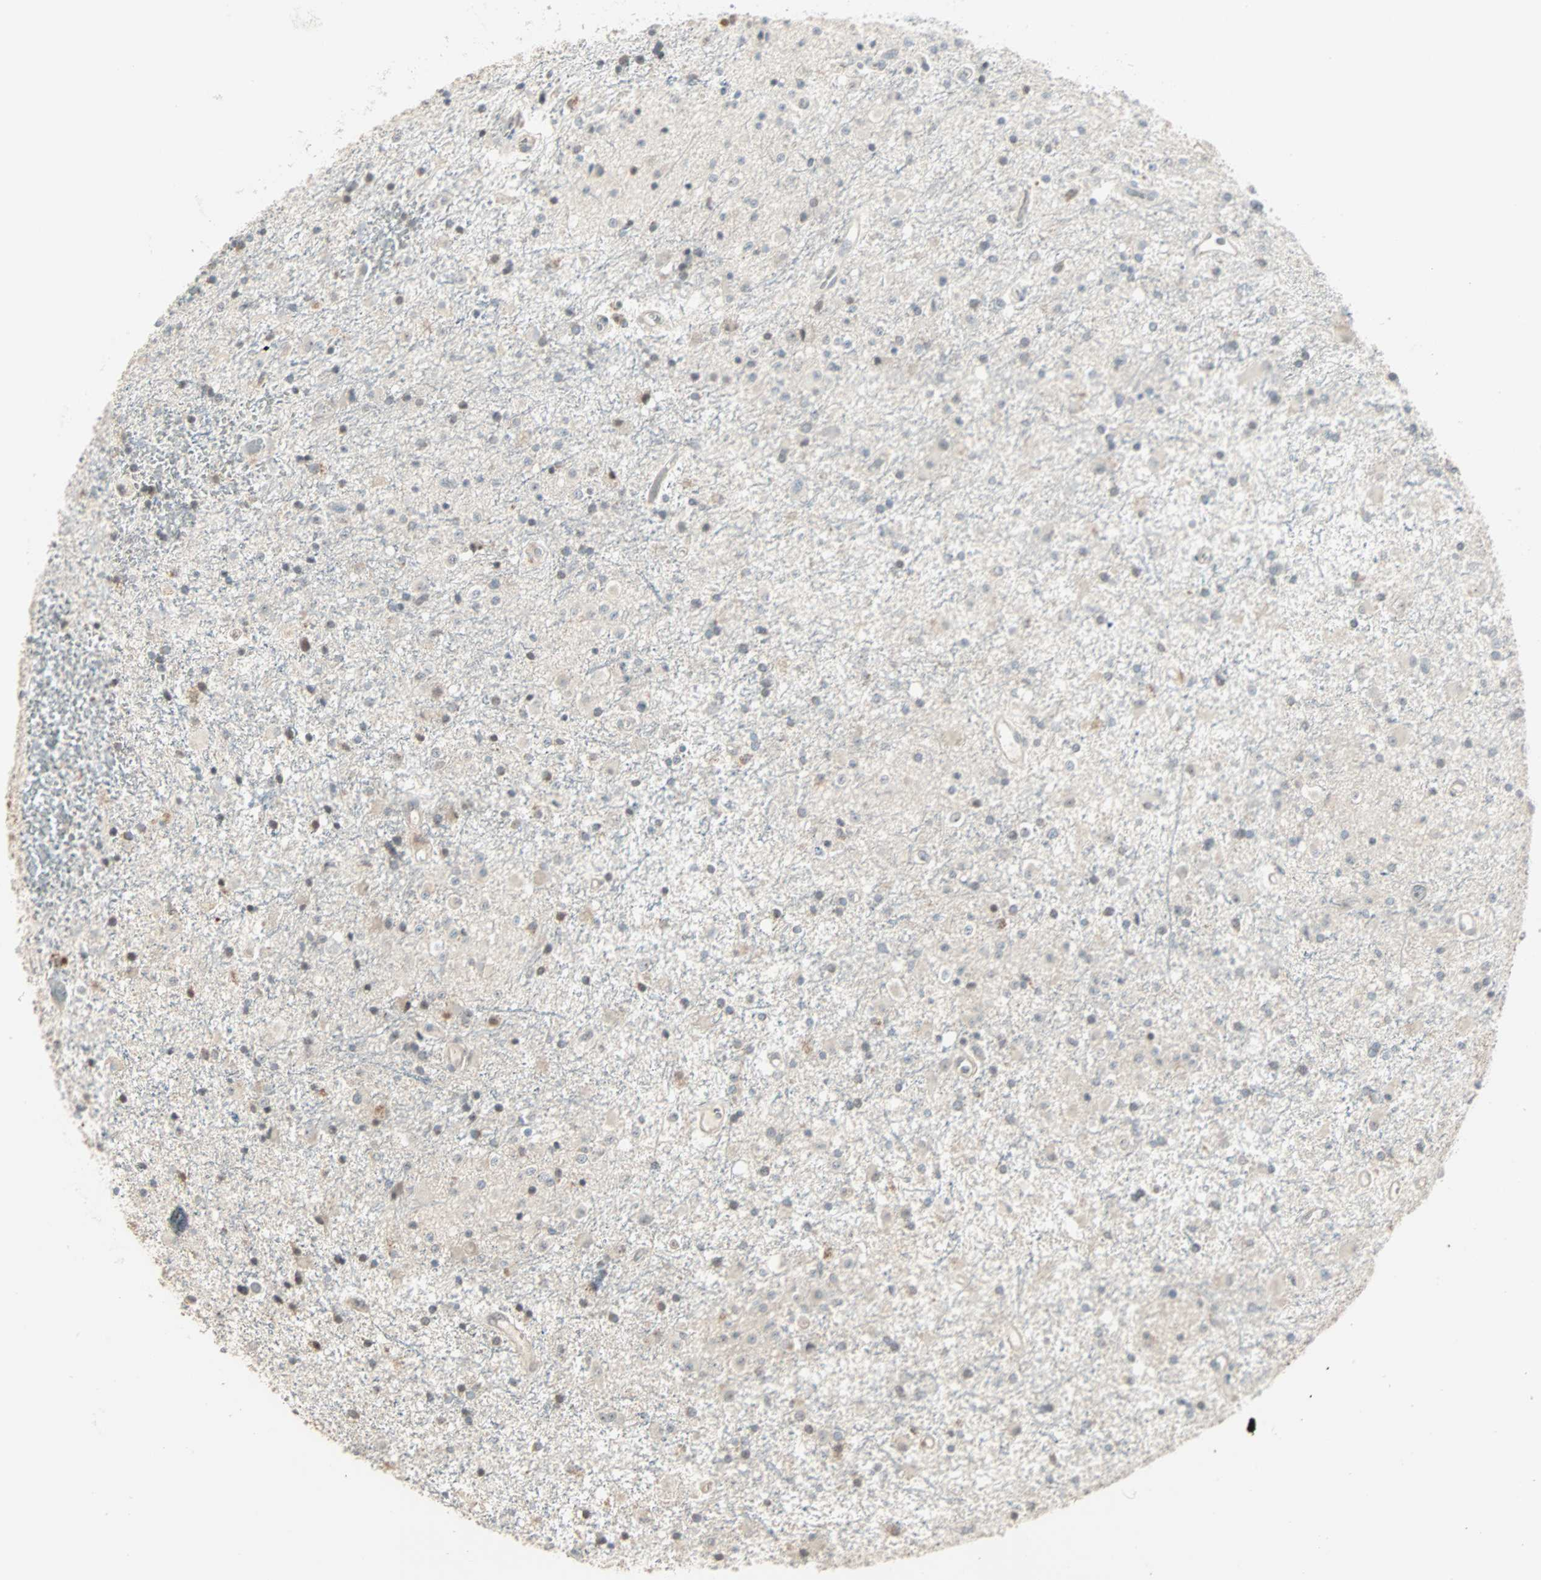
{"staining": {"intensity": "weak", "quantity": "<25%", "location": "cytoplasmic/membranous"}, "tissue": "glioma", "cell_type": "Tumor cells", "image_type": "cancer", "snomed": [{"axis": "morphology", "description": "Glioma, malignant, Low grade"}, {"axis": "topography", "description": "Brain"}], "caption": "Image shows no significant protein positivity in tumor cells of malignant glioma (low-grade).", "gene": "KDM4A", "patient": {"sex": "male", "age": 58}}